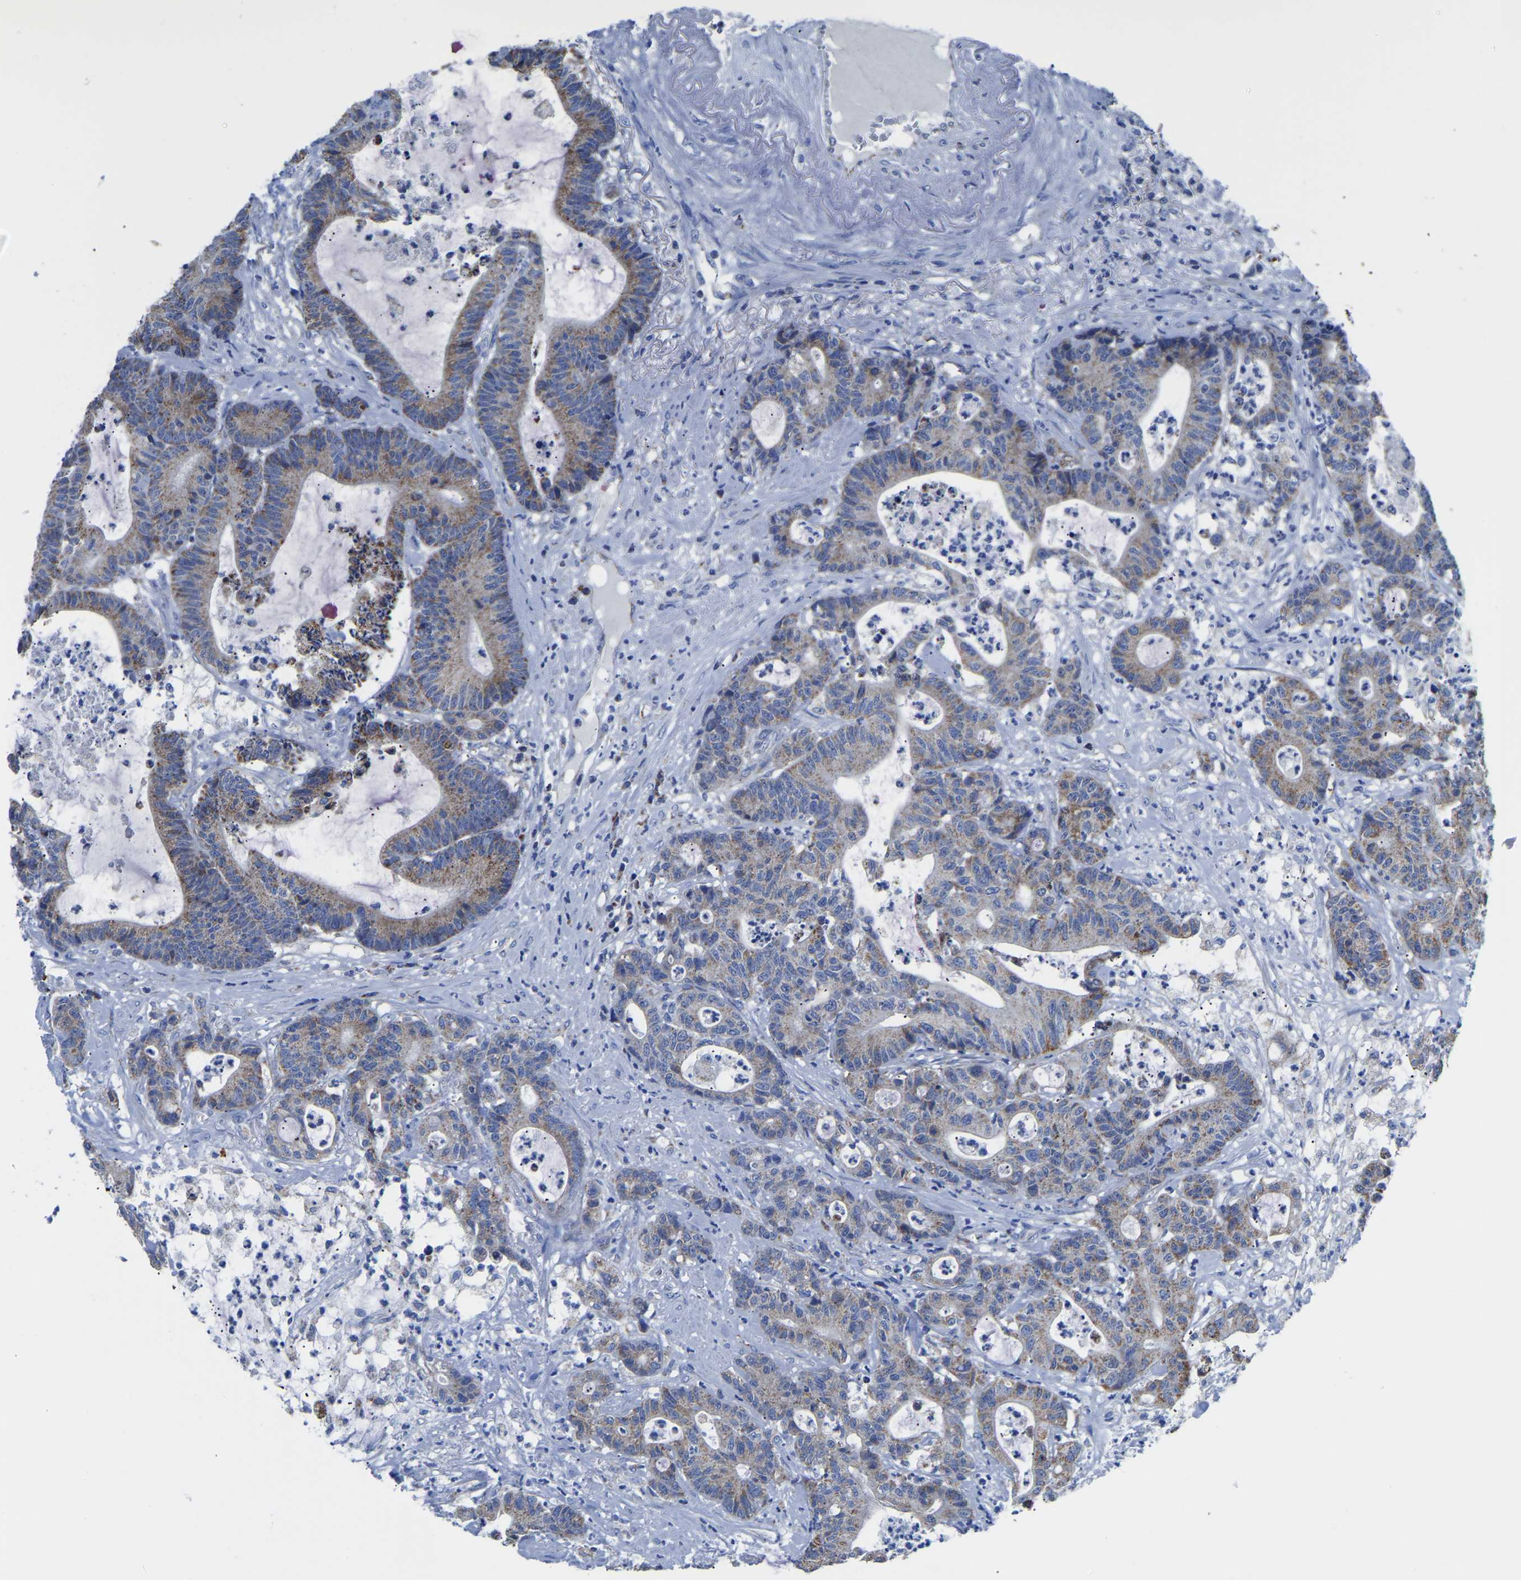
{"staining": {"intensity": "moderate", "quantity": "25%-75%", "location": "cytoplasmic/membranous"}, "tissue": "colorectal cancer", "cell_type": "Tumor cells", "image_type": "cancer", "snomed": [{"axis": "morphology", "description": "Adenocarcinoma, NOS"}, {"axis": "topography", "description": "Colon"}], "caption": "Tumor cells reveal moderate cytoplasmic/membranous positivity in about 25%-75% of cells in colorectal cancer (adenocarcinoma).", "gene": "ETFA", "patient": {"sex": "female", "age": 84}}